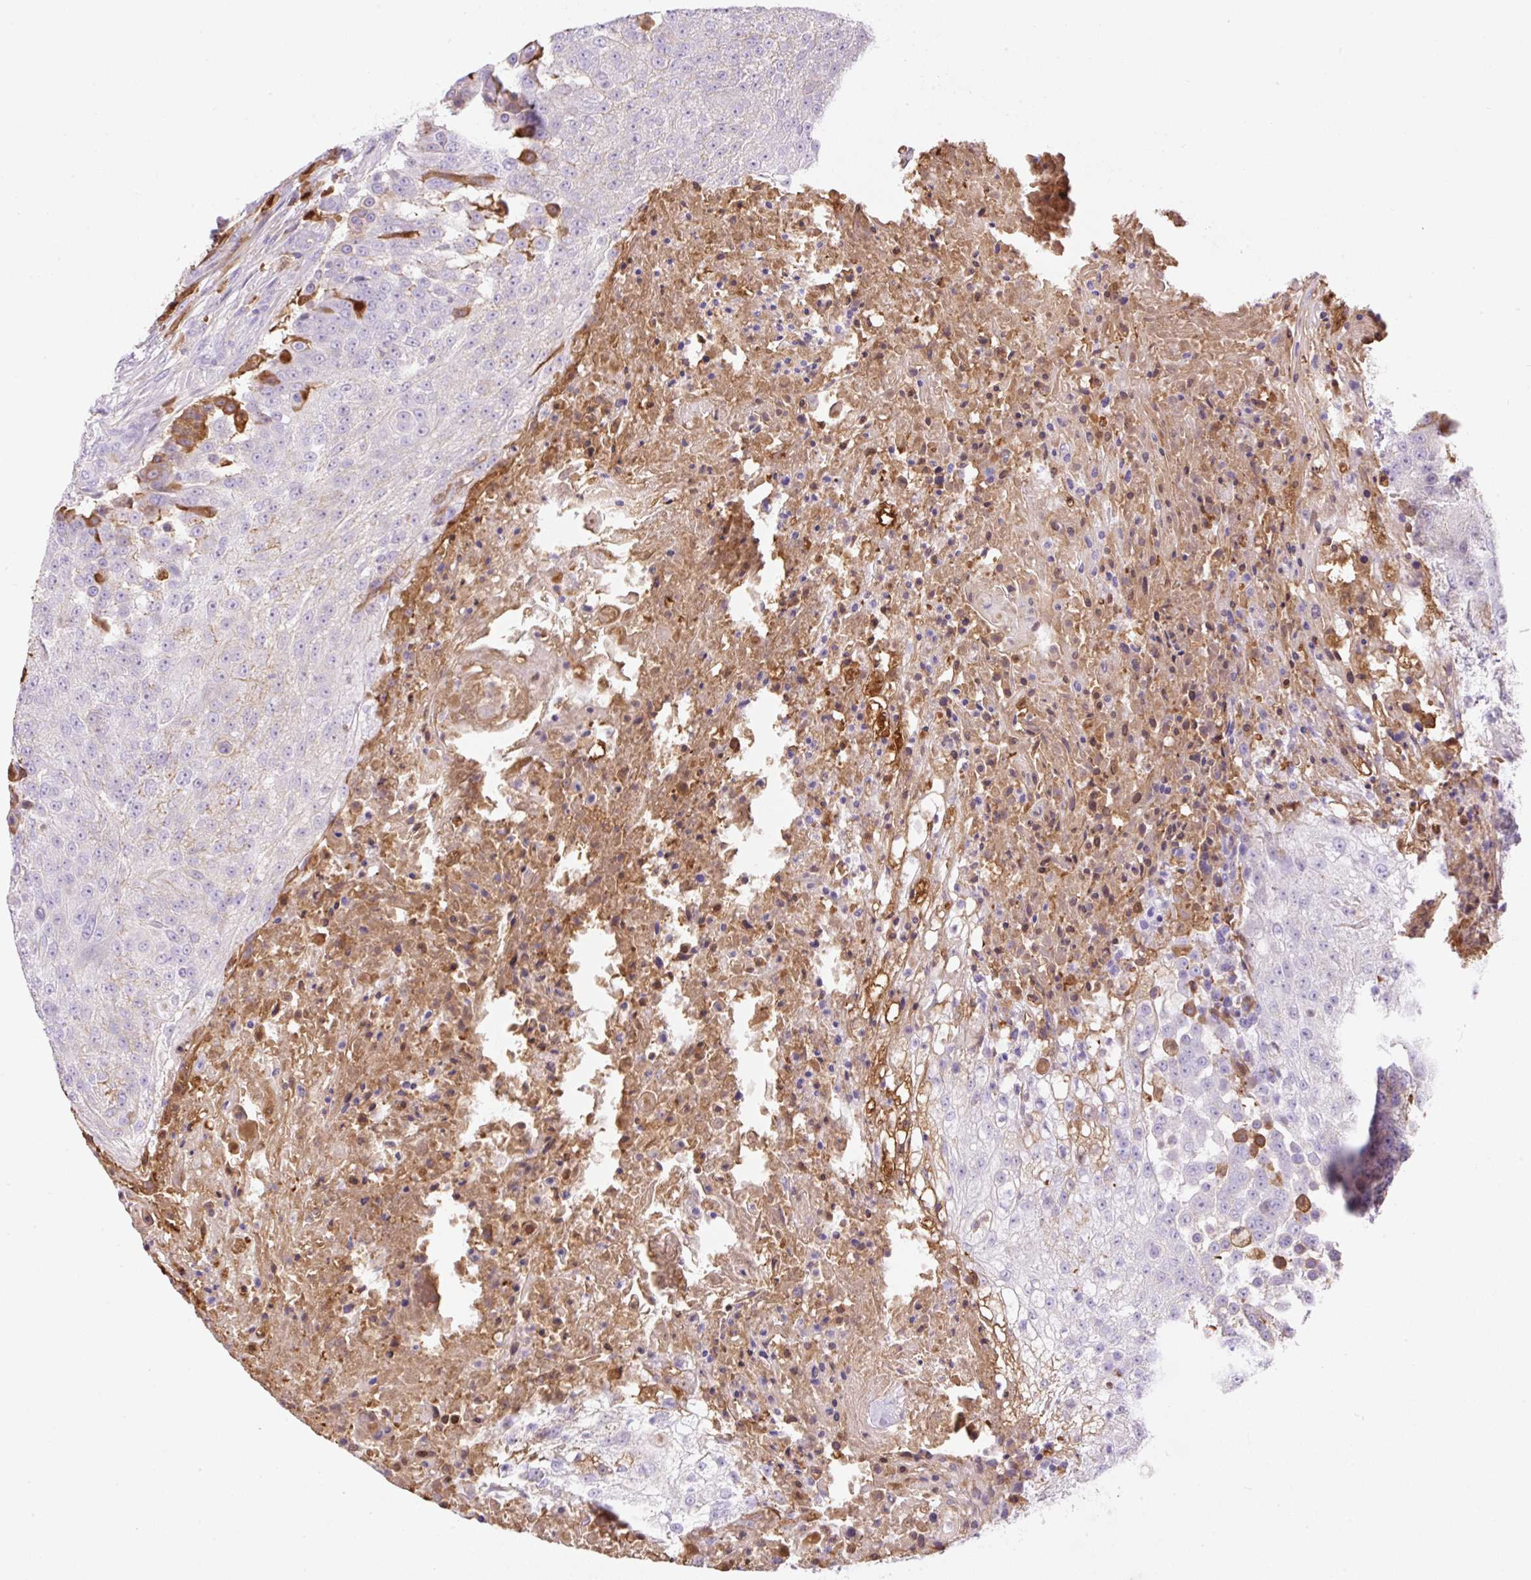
{"staining": {"intensity": "moderate", "quantity": "<25%", "location": "cytoplasmic/membranous"}, "tissue": "urothelial cancer", "cell_type": "Tumor cells", "image_type": "cancer", "snomed": [{"axis": "morphology", "description": "Urothelial carcinoma, High grade"}, {"axis": "topography", "description": "Urinary bladder"}], "caption": "A brown stain shows moderate cytoplasmic/membranous expression of a protein in human urothelial cancer tumor cells.", "gene": "TDRD15", "patient": {"sex": "female", "age": 63}}